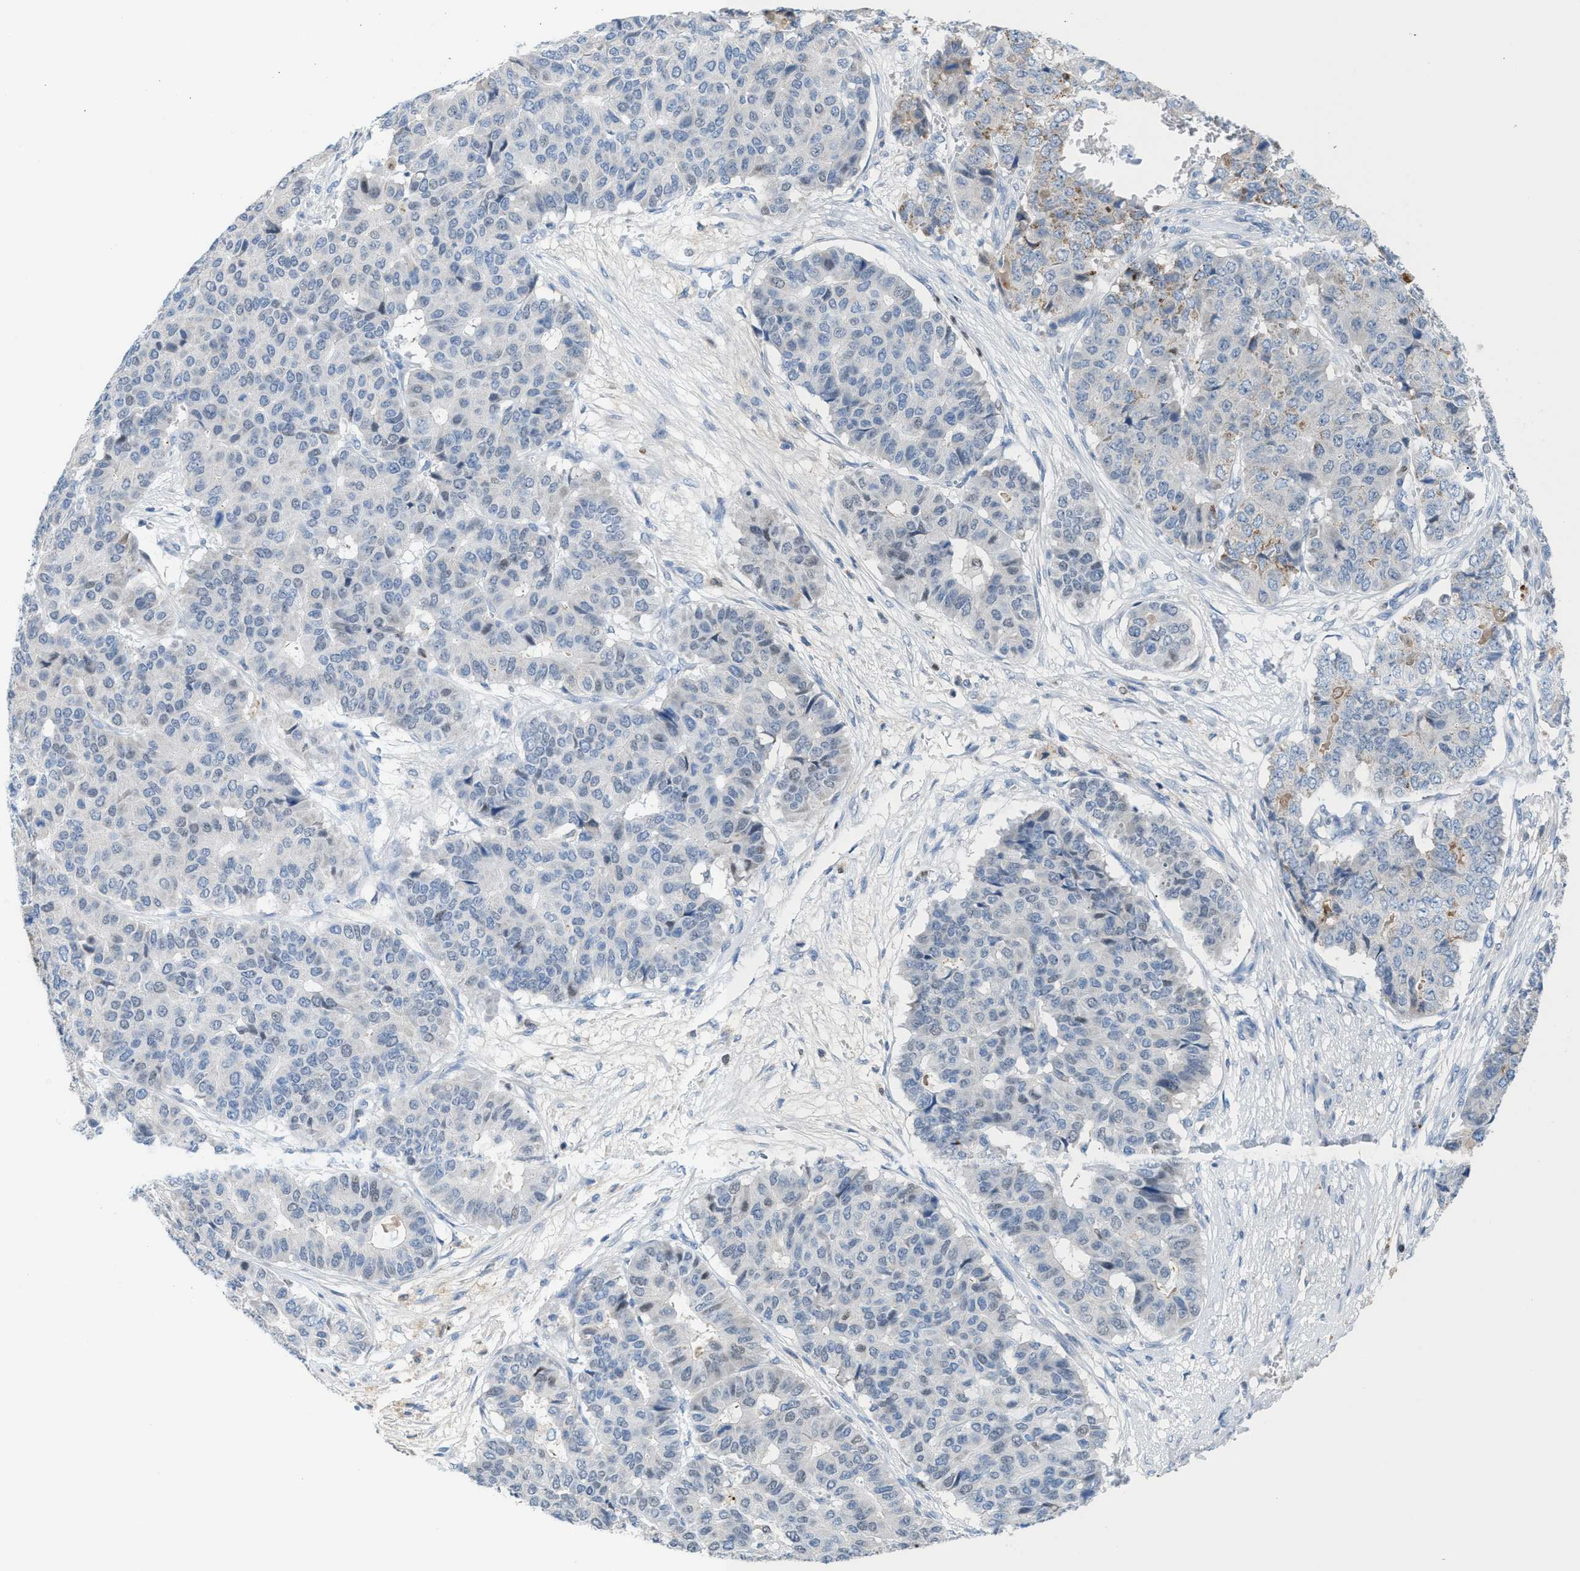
{"staining": {"intensity": "negative", "quantity": "none", "location": "none"}, "tissue": "pancreatic cancer", "cell_type": "Tumor cells", "image_type": "cancer", "snomed": [{"axis": "morphology", "description": "Adenocarcinoma, NOS"}, {"axis": "topography", "description": "Pancreas"}], "caption": "IHC image of human pancreatic adenocarcinoma stained for a protein (brown), which demonstrates no staining in tumor cells. Nuclei are stained in blue.", "gene": "PPM1D", "patient": {"sex": "male", "age": 50}}